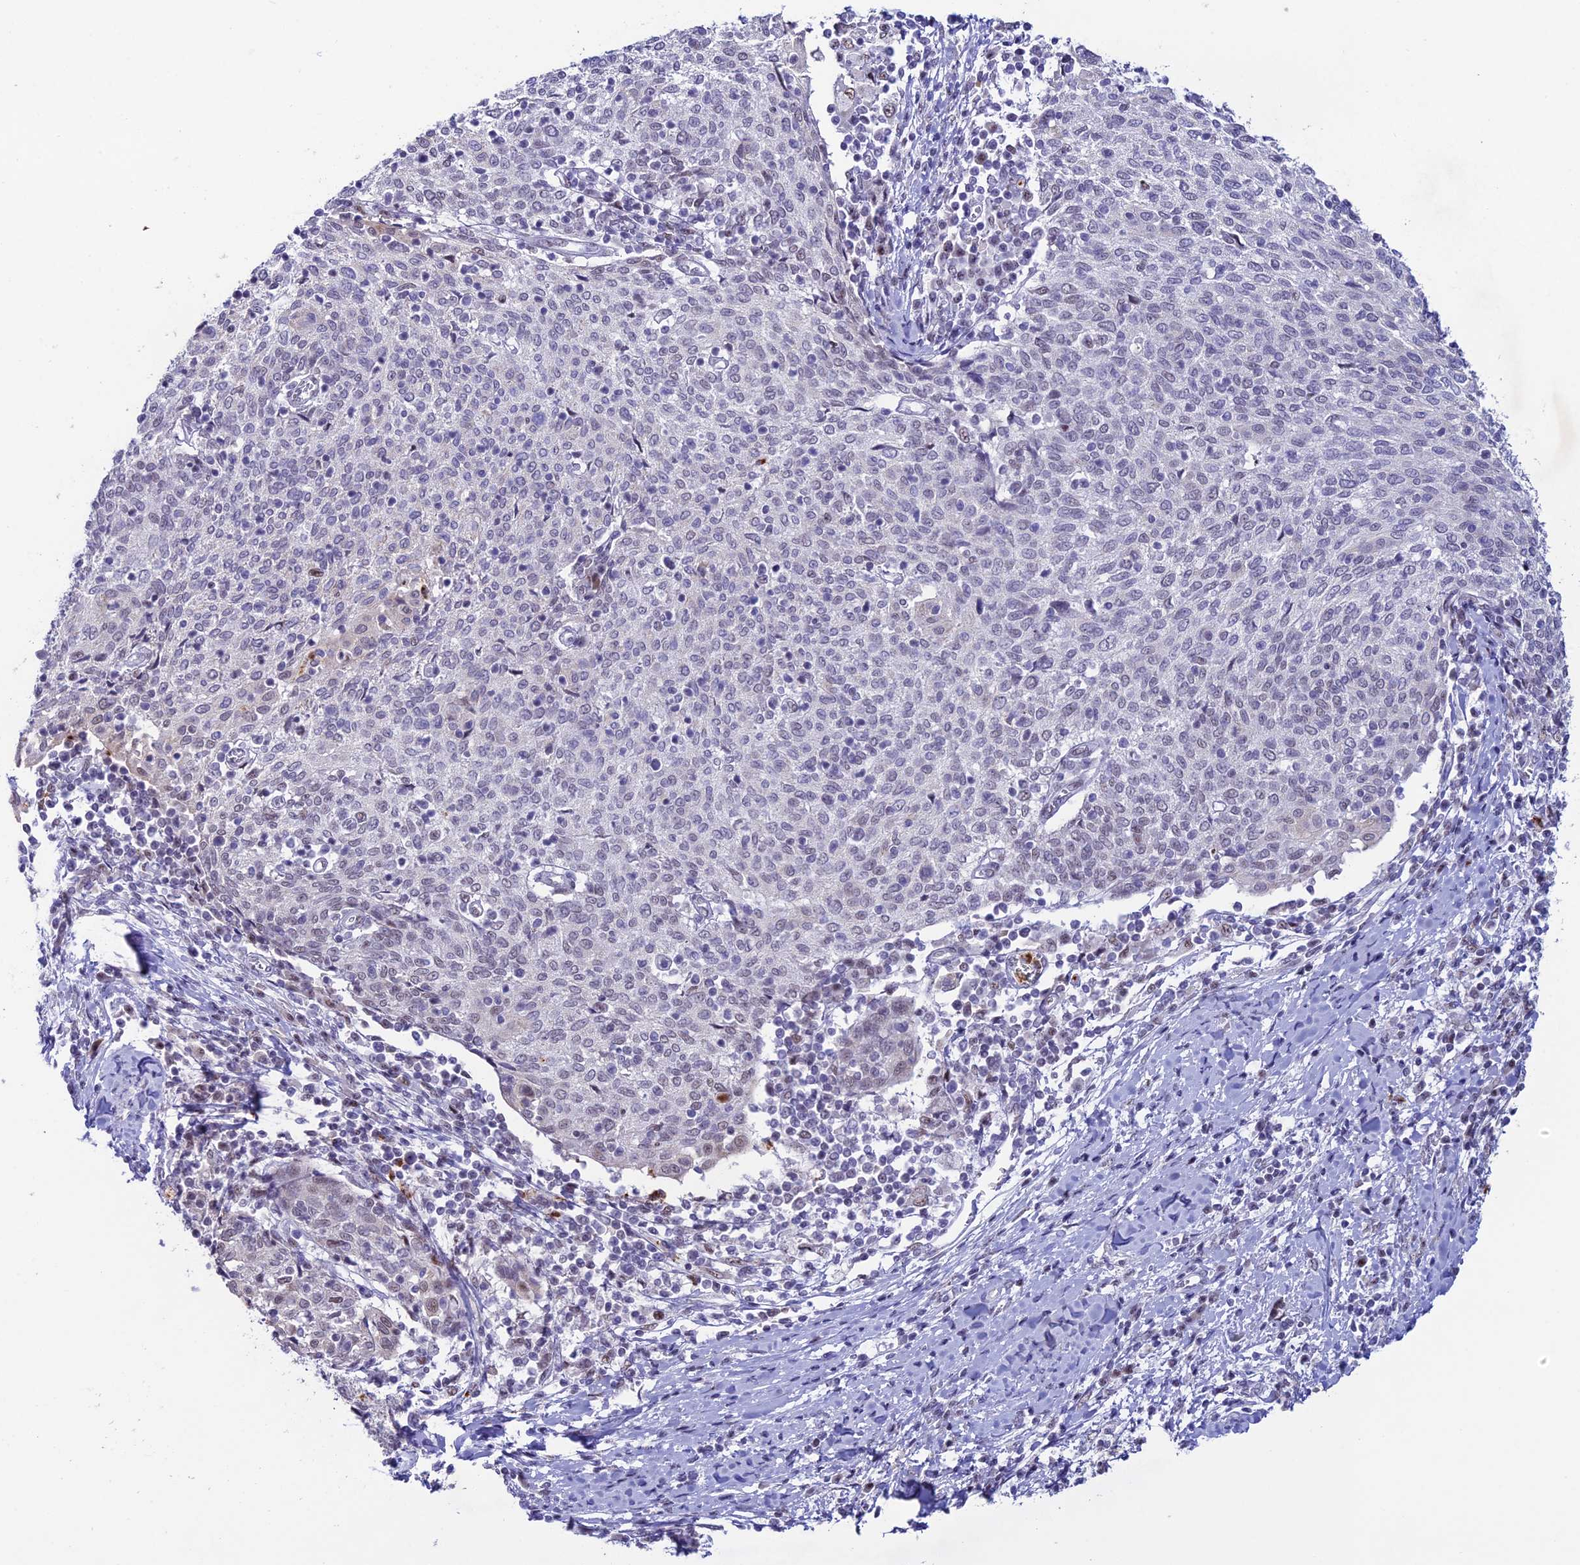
{"staining": {"intensity": "weak", "quantity": "<25%", "location": "nuclear"}, "tissue": "cervical cancer", "cell_type": "Tumor cells", "image_type": "cancer", "snomed": [{"axis": "morphology", "description": "Squamous cell carcinoma, NOS"}, {"axis": "topography", "description": "Cervix"}], "caption": "Tumor cells show no significant expression in cervical cancer (squamous cell carcinoma).", "gene": "MFSD2B", "patient": {"sex": "female", "age": 52}}